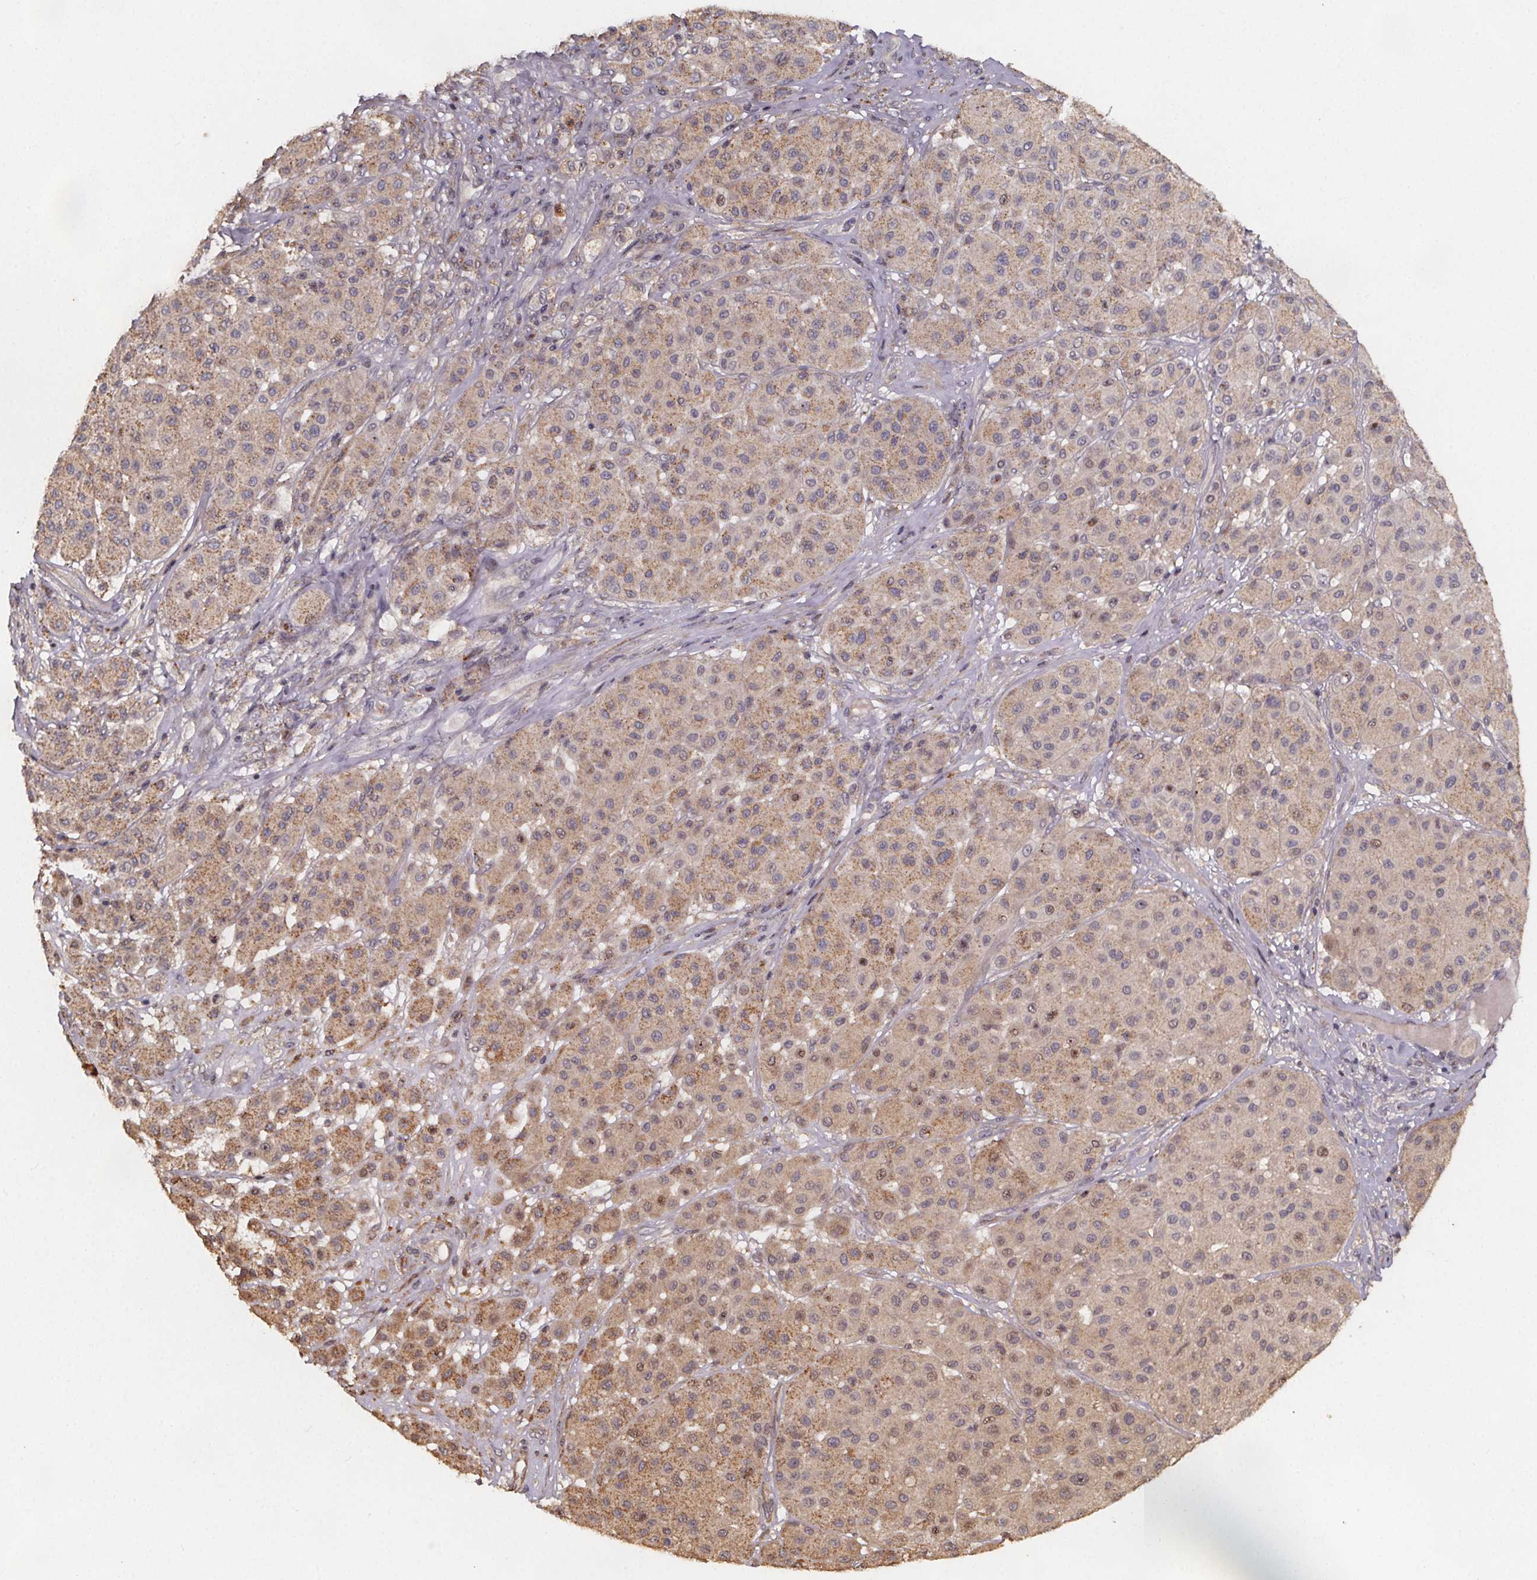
{"staining": {"intensity": "moderate", "quantity": "25%-75%", "location": "cytoplasmic/membranous"}, "tissue": "melanoma", "cell_type": "Tumor cells", "image_type": "cancer", "snomed": [{"axis": "morphology", "description": "Malignant melanoma, Metastatic site"}, {"axis": "topography", "description": "Smooth muscle"}], "caption": "Immunohistochemical staining of human malignant melanoma (metastatic site) demonstrates moderate cytoplasmic/membranous protein expression in approximately 25%-75% of tumor cells.", "gene": "ZNF879", "patient": {"sex": "male", "age": 41}}